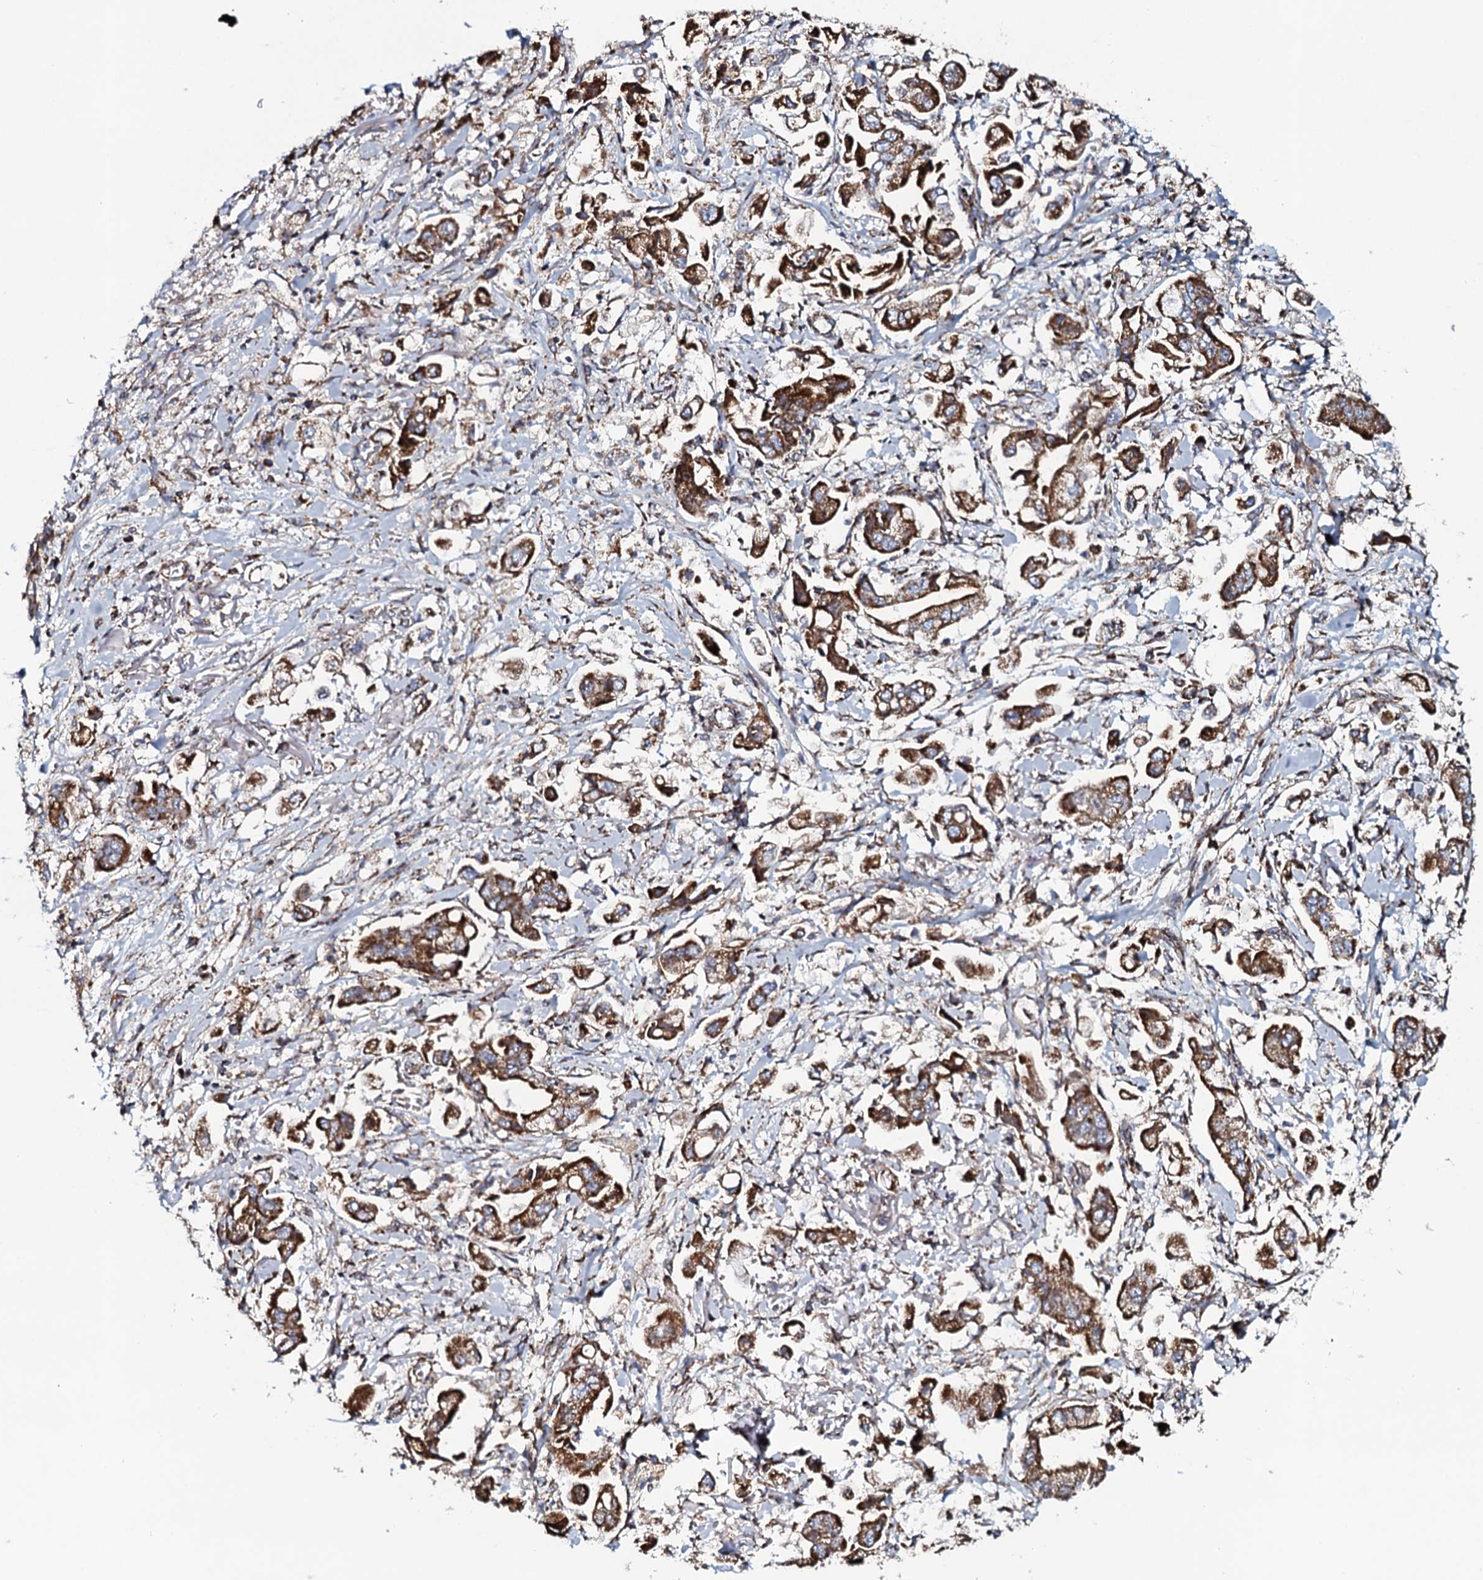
{"staining": {"intensity": "strong", "quantity": ">75%", "location": "cytoplasmic/membranous"}, "tissue": "stomach cancer", "cell_type": "Tumor cells", "image_type": "cancer", "snomed": [{"axis": "morphology", "description": "Adenocarcinoma, NOS"}, {"axis": "topography", "description": "Stomach"}], "caption": "Protein expression analysis of human adenocarcinoma (stomach) reveals strong cytoplasmic/membranous positivity in about >75% of tumor cells.", "gene": "EVC2", "patient": {"sex": "male", "age": 62}}